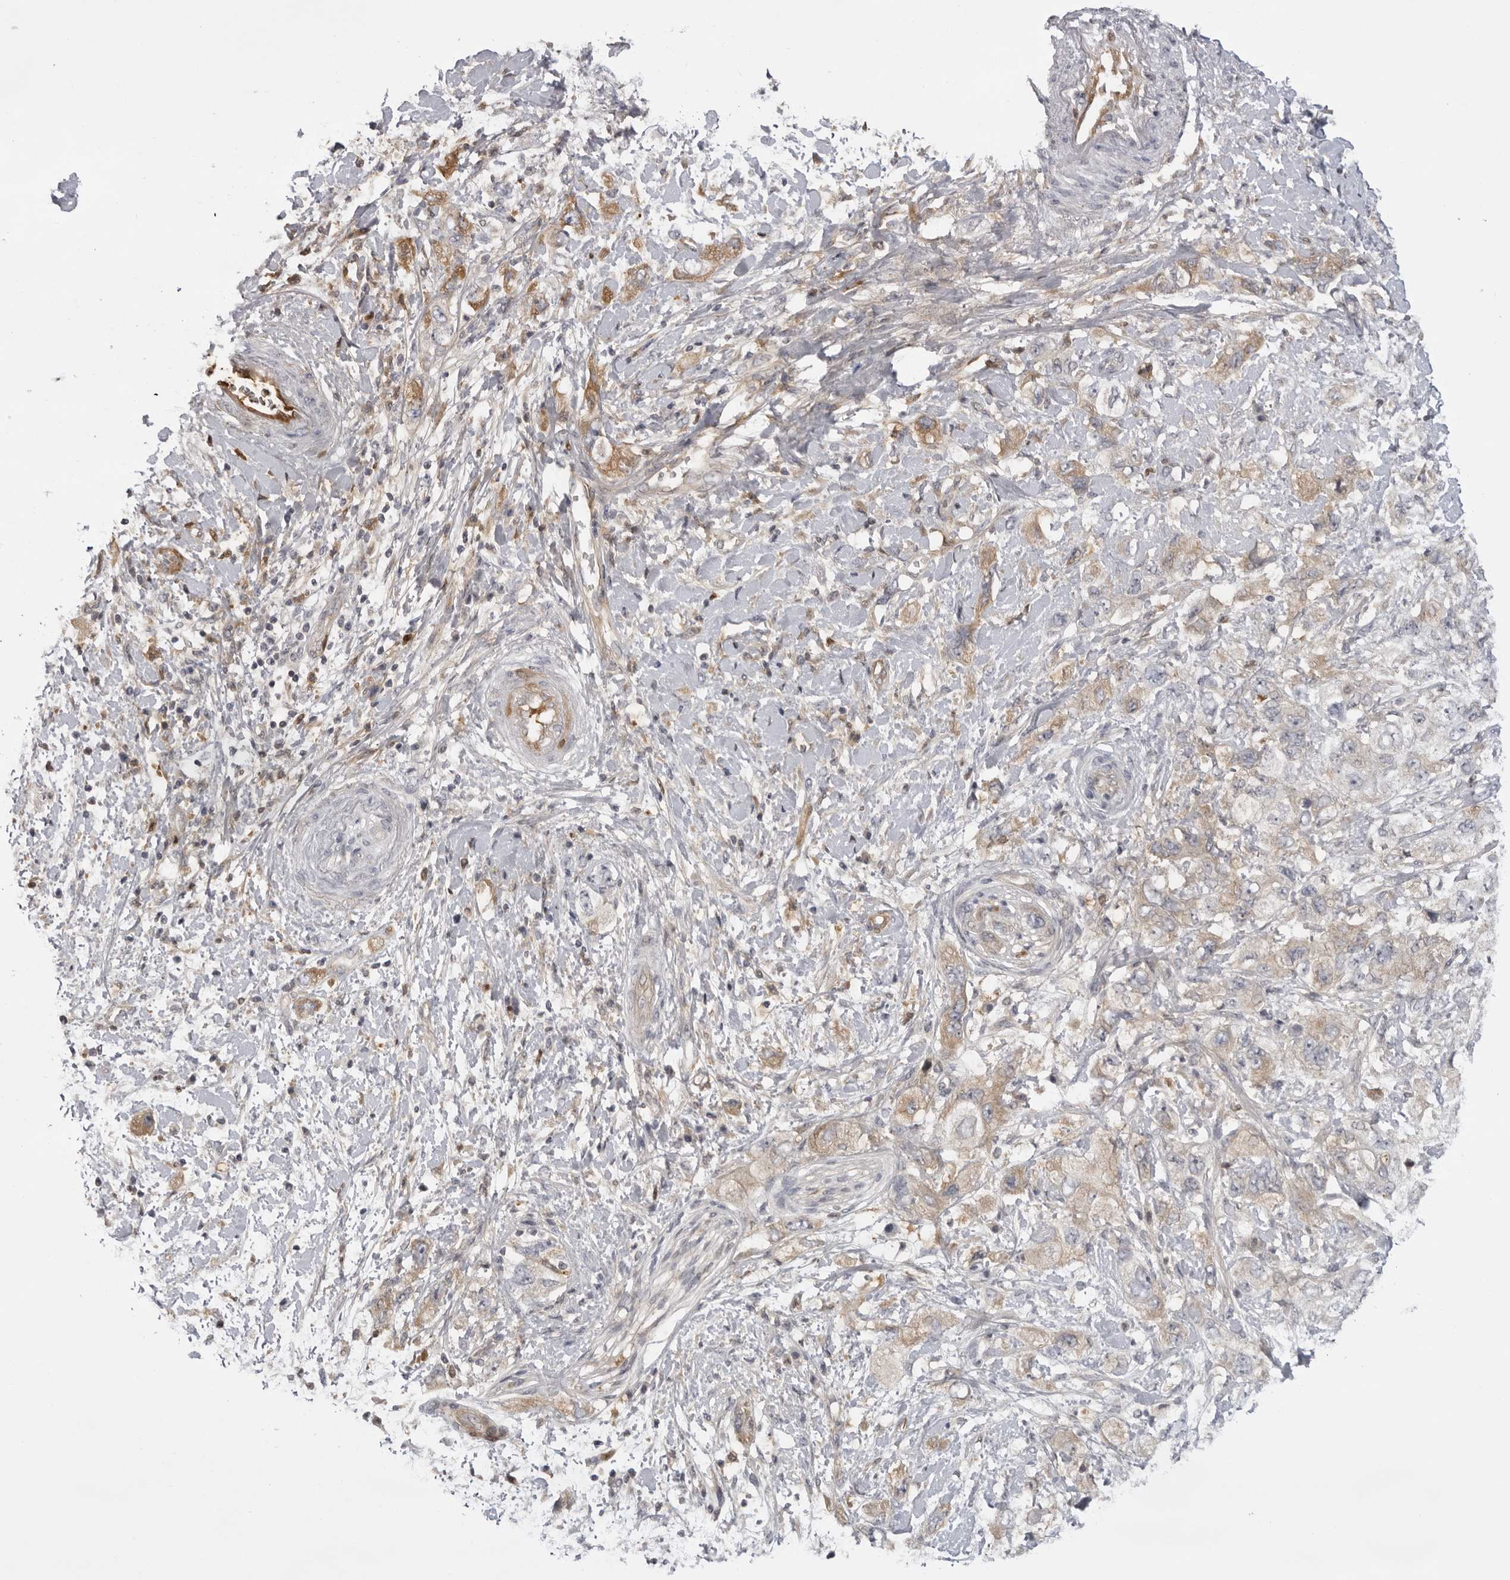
{"staining": {"intensity": "weak", "quantity": "25%-75%", "location": "cytoplasmic/membranous"}, "tissue": "pancreatic cancer", "cell_type": "Tumor cells", "image_type": "cancer", "snomed": [{"axis": "morphology", "description": "Adenocarcinoma, NOS"}, {"axis": "topography", "description": "Pancreas"}], "caption": "DAB immunohistochemical staining of human pancreatic adenocarcinoma exhibits weak cytoplasmic/membranous protein positivity in approximately 25%-75% of tumor cells.", "gene": "PLEKHF2", "patient": {"sex": "female", "age": 73}}